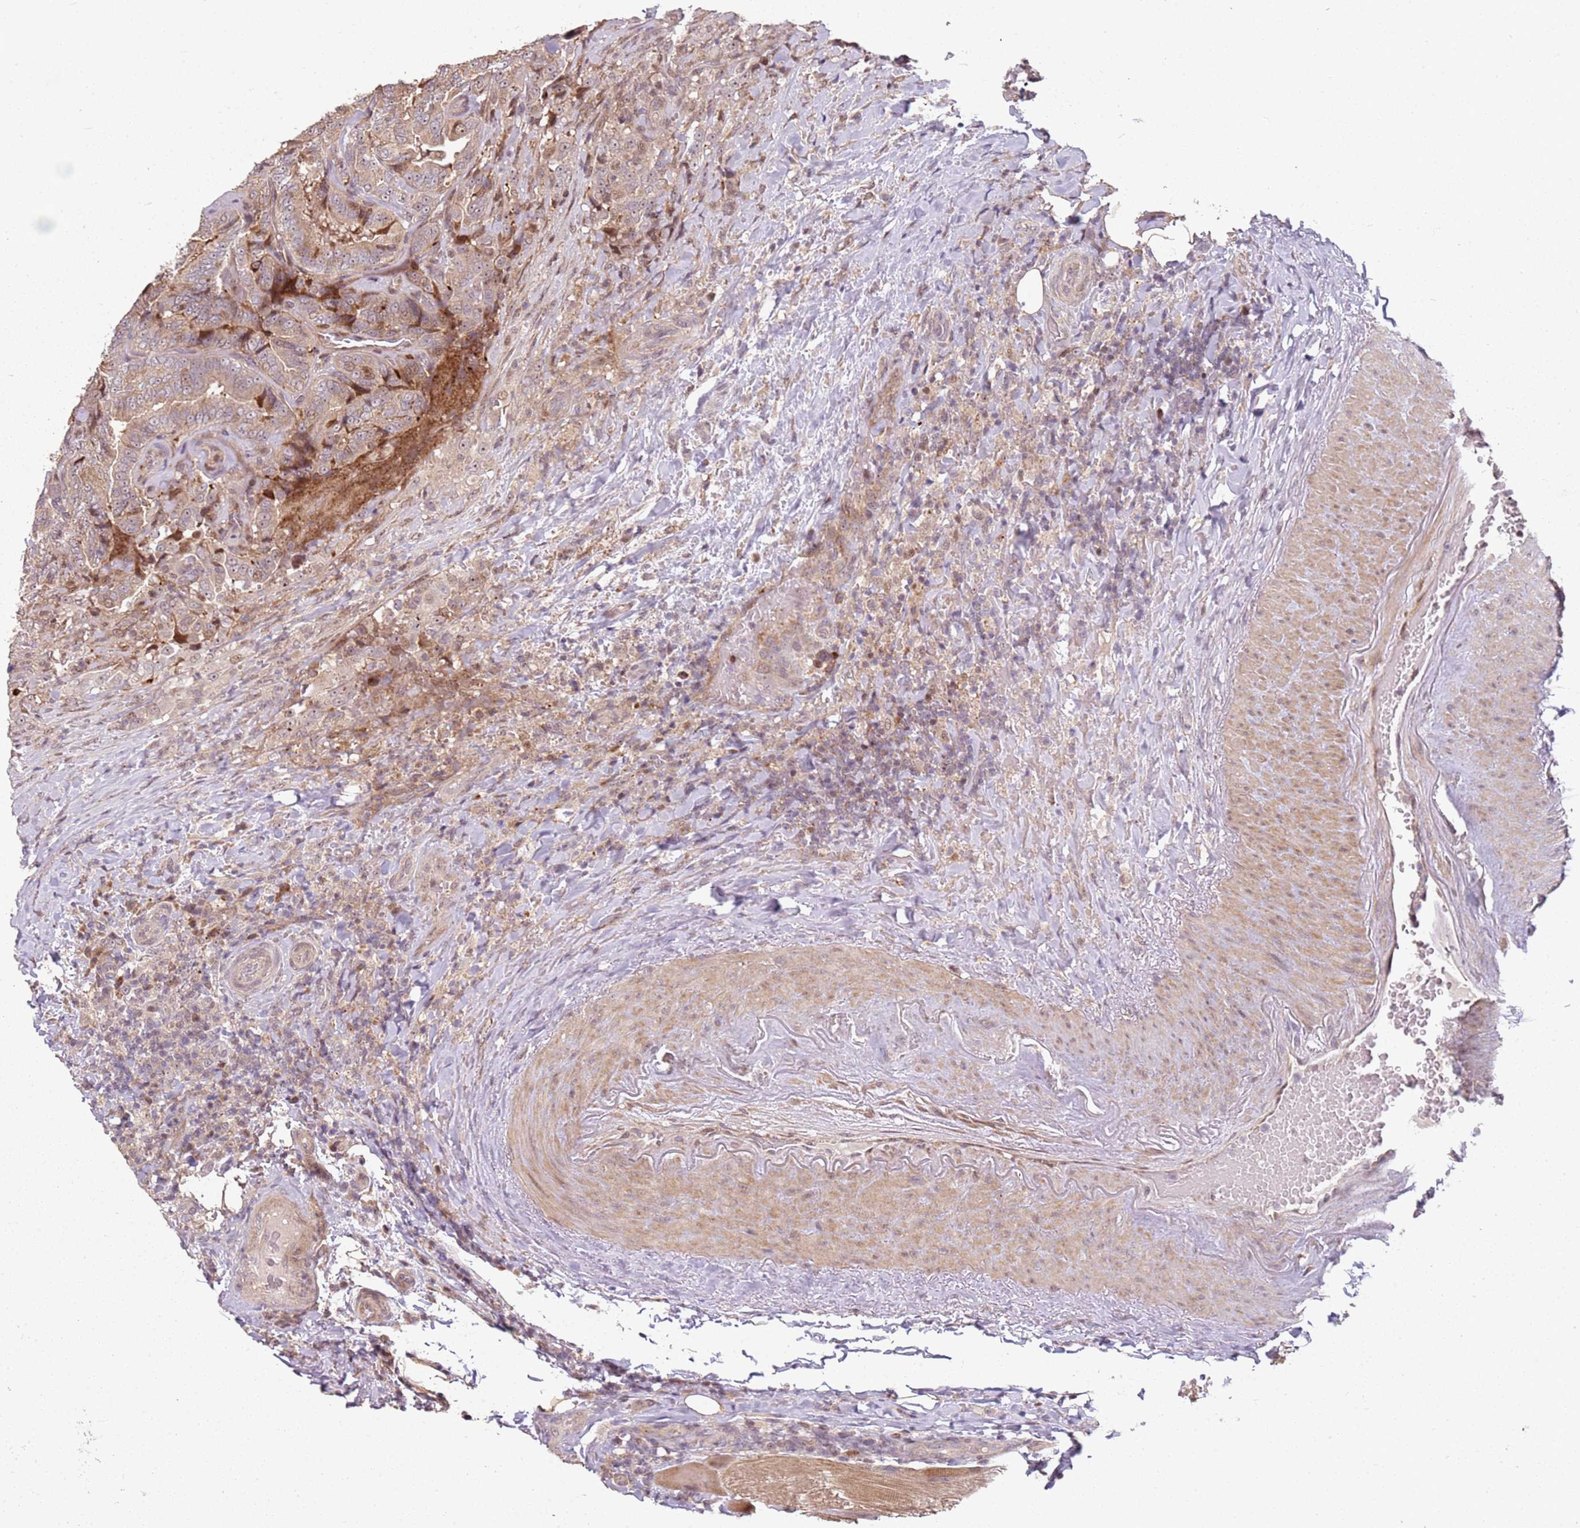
{"staining": {"intensity": "moderate", "quantity": ">75%", "location": "cytoplasmic/membranous,nuclear"}, "tissue": "thyroid cancer", "cell_type": "Tumor cells", "image_type": "cancer", "snomed": [{"axis": "morphology", "description": "Papillary adenocarcinoma, NOS"}, {"axis": "topography", "description": "Thyroid gland"}], "caption": "Moderate cytoplasmic/membranous and nuclear positivity for a protein is seen in approximately >75% of tumor cells of thyroid cancer (papillary adenocarcinoma) using IHC.", "gene": "CHURC1", "patient": {"sex": "male", "age": 61}}